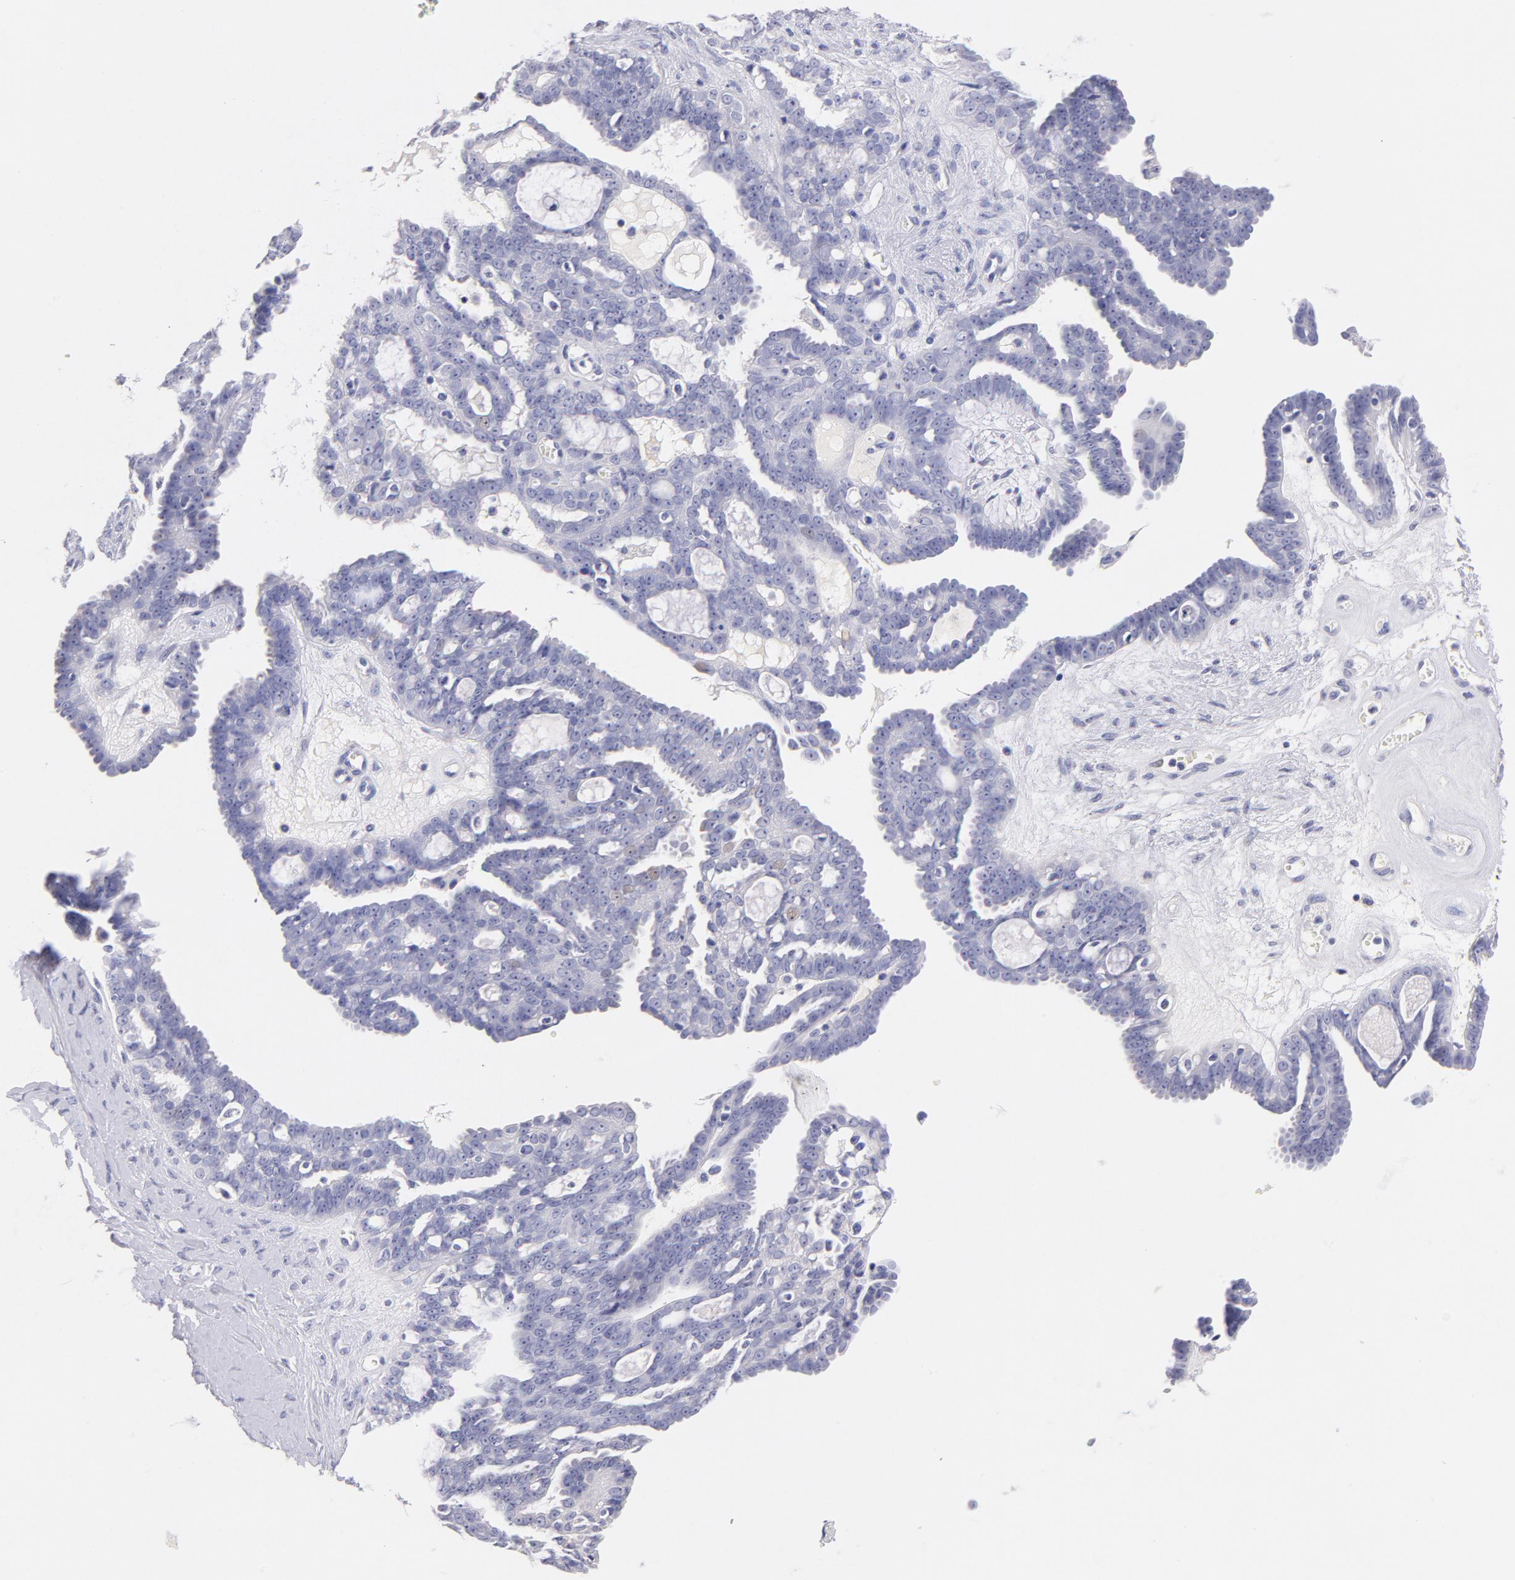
{"staining": {"intensity": "negative", "quantity": "none", "location": "none"}, "tissue": "ovarian cancer", "cell_type": "Tumor cells", "image_type": "cancer", "snomed": [{"axis": "morphology", "description": "Cystadenocarcinoma, serous, NOS"}, {"axis": "topography", "description": "Ovary"}], "caption": "The IHC micrograph has no significant staining in tumor cells of ovarian cancer (serous cystadenocarcinoma) tissue.", "gene": "CD44", "patient": {"sex": "female", "age": 71}}